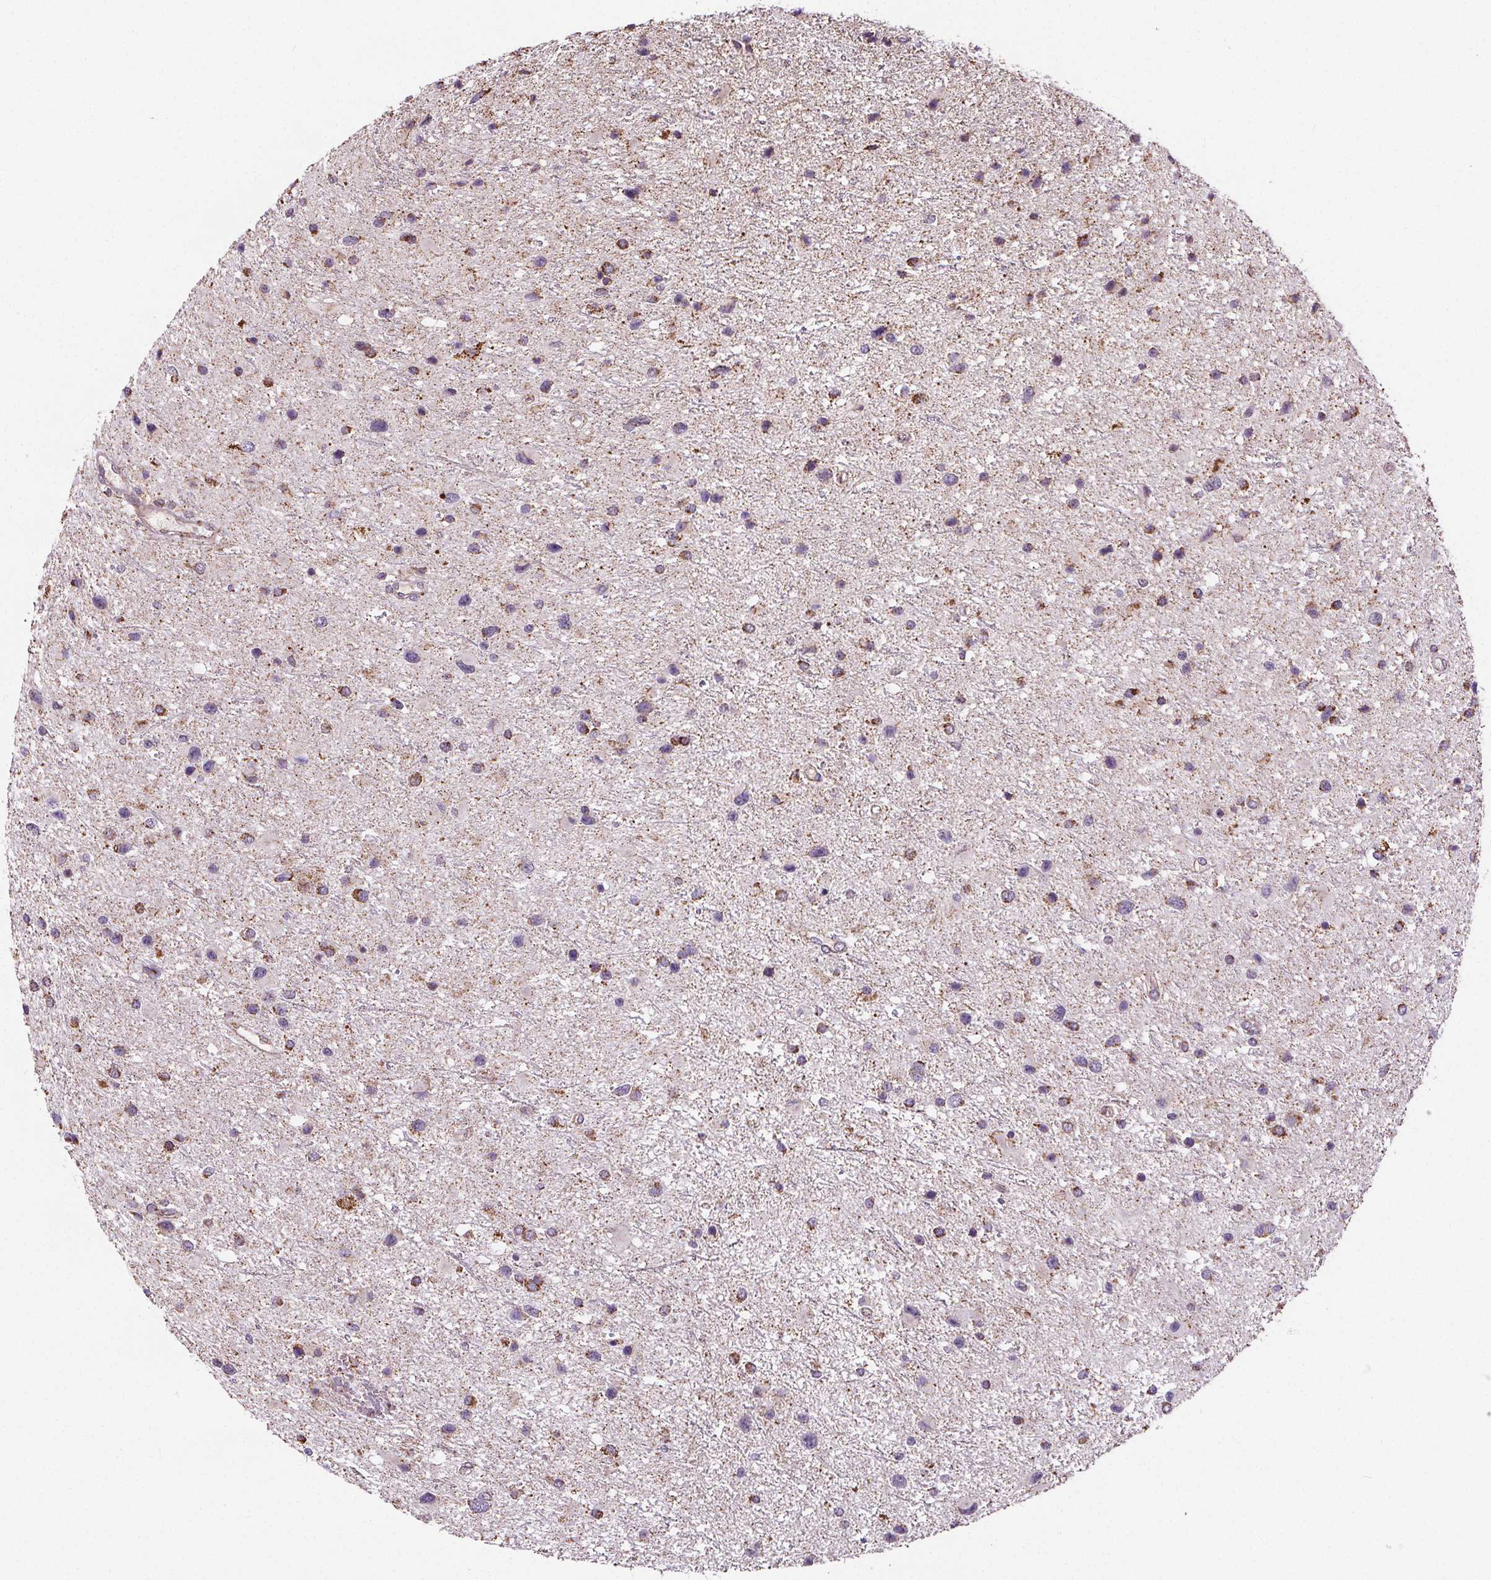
{"staining": {"intensity": "moderate", "quantity": "<25%", "location": "cytoplasmic/membranous"}, "tissue": "glioma", "cell_type": "Tumor cells", "image_type": "cancer", "snomed": [{"axis": "morphology", "description": "Glioma, malignant, Low grade"}, {"axis": "topography", "description": "Brain"}], "caption": "Immunohistochemical staining of malignant glioma (low-grade) displays low levels of moderate cytoplasmic/membranous positivity in about <25% of tumor cells.", "gene": "SUCLA2", "patient": {"sex": "female", "age": 32}}